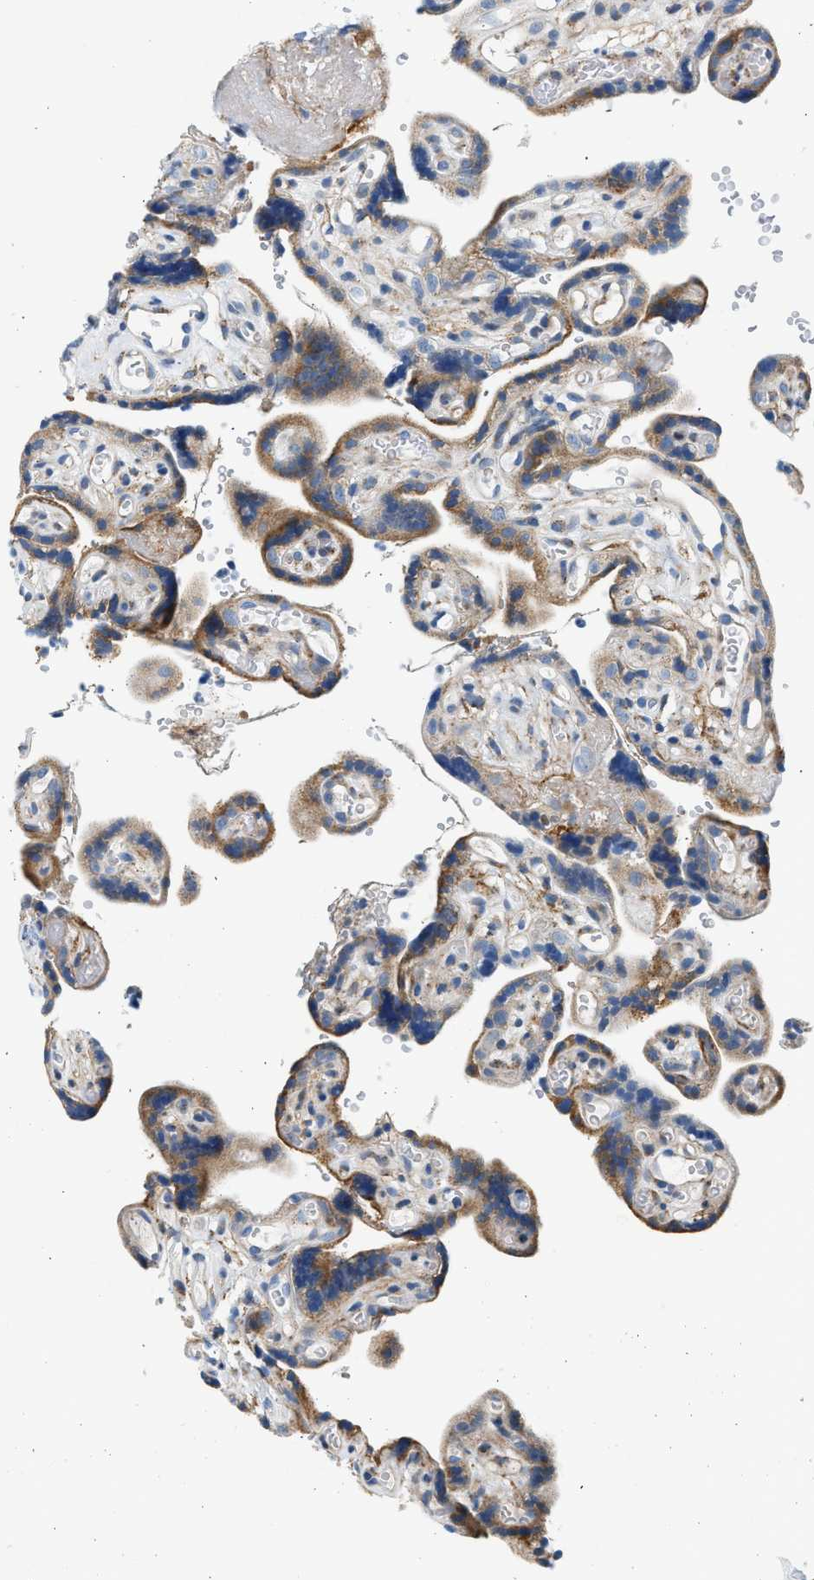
{"staining": {"intensity": "moderate", "quantity": "25%-75%", "location": "cytoplasmic/membranous"}, "tissue": "placenta", "cell_type": "Decidual cells", "image_type": "normal", "snomed": [{"axis": "morphology", "description": "Normal tissue, NOS"}, {"axis": "topography", "description": "Placenta"}], "caption": "Immunohistochemistry photomicrograph of normal human placenta stained for a protein (brown), which exhibits medium levels of moderate cytoplasmic/membranous expression in about 25%-75% of decidual cells.", "gene": "CNTN6", "patient": {"sex": "female", "age": 30}}